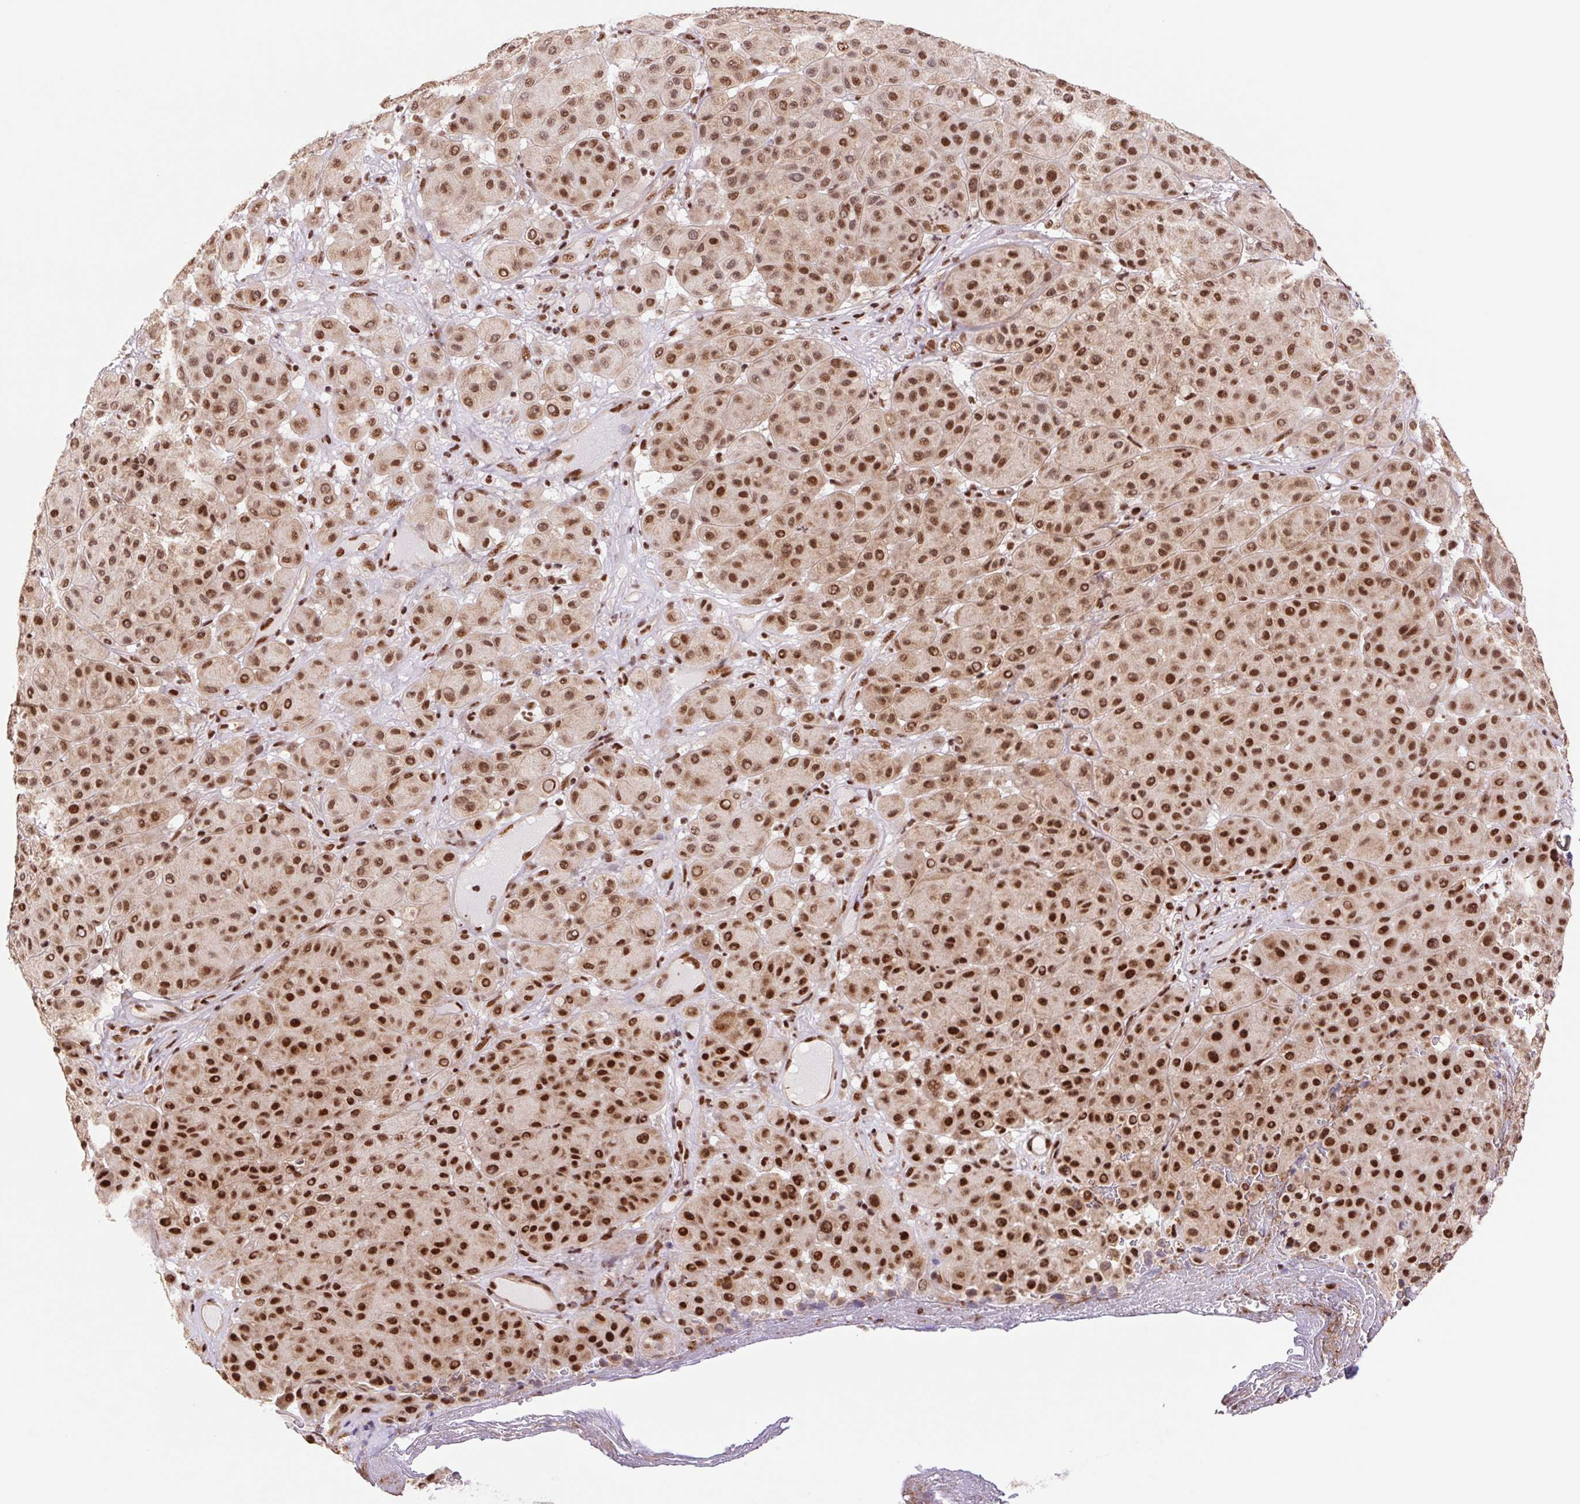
{"staining": {"intensity": "strong", "quantity": ">75%", "location": "nuclear"}, "tissue": "melanoma", "cell_type": "Tumor cells", "image_type": "cancer", "snomed": [{"axis": "morphology", "description": "Malignant melanoma, Metastatic site"}, {"axis": "topography", "description": "Smooth muscle"}], "caption": "A photomicrograph showing strong nuclear positivity in approximately >75% of tumor cells in malignant melanoma (metastatic site), as visualized by brown immunohistochemical staining.", "gene": "CWC25", "patient": {"sex": "male", "age": 41}}